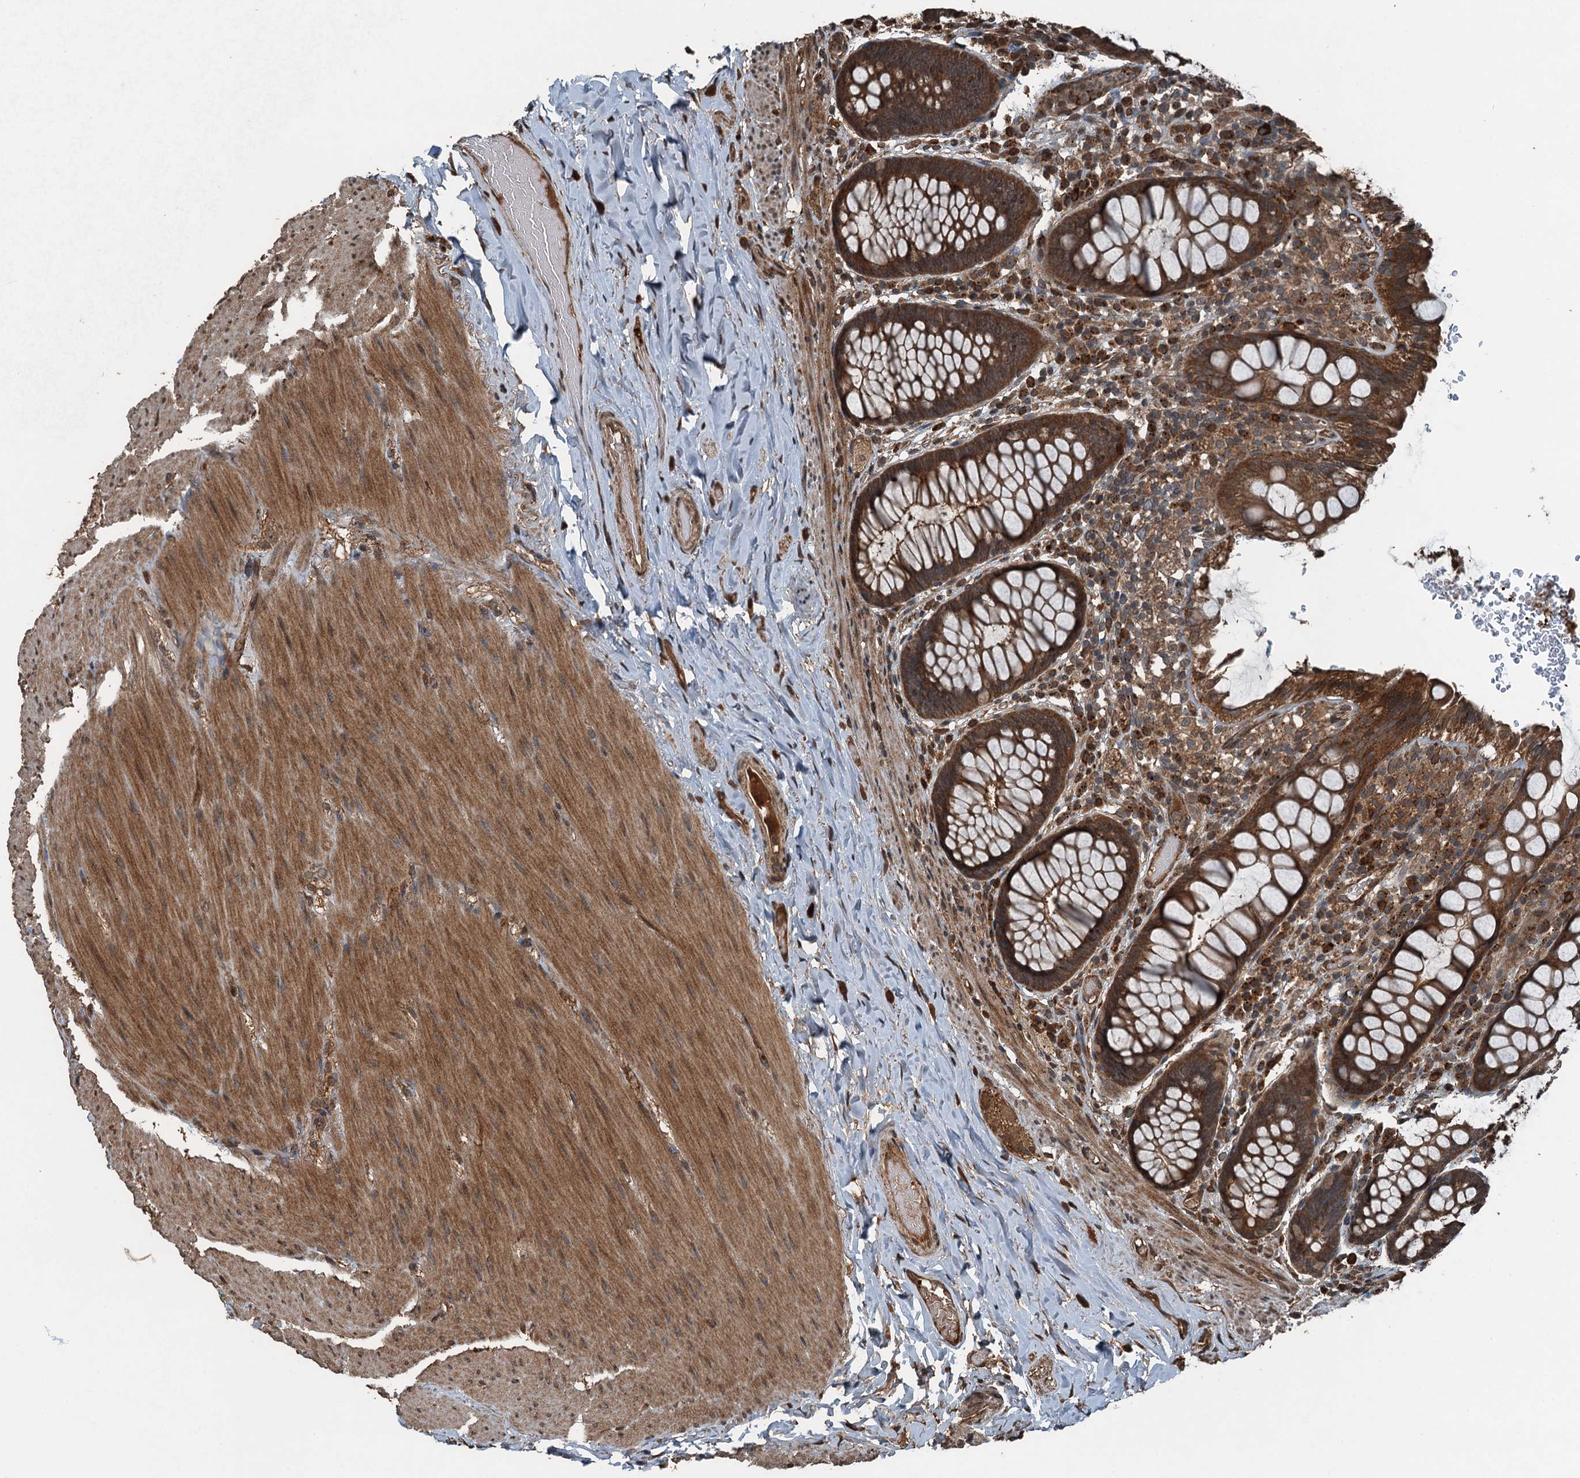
{"staining": {"intensity": "moderate", "quantity": ">75%", "location": "cytoplasmic/membranous"}, "tissue": "rectum", "cell_type": "Glandular cells", "image_type": "normal", "snomed": [{"axis": "morphology", "description": "Normal tissue, NOS"}, {"axis": "topography", "description": "Rectum"}], "caption": "Approximately >75% of glandular cells in unremarkable human rectum display moderate cytoplasmic/membranous protein expression as visualized by brown immunohistochemical staining.", "gene": "TCTN1", "patient": {"sex": "male", "age": 83}}